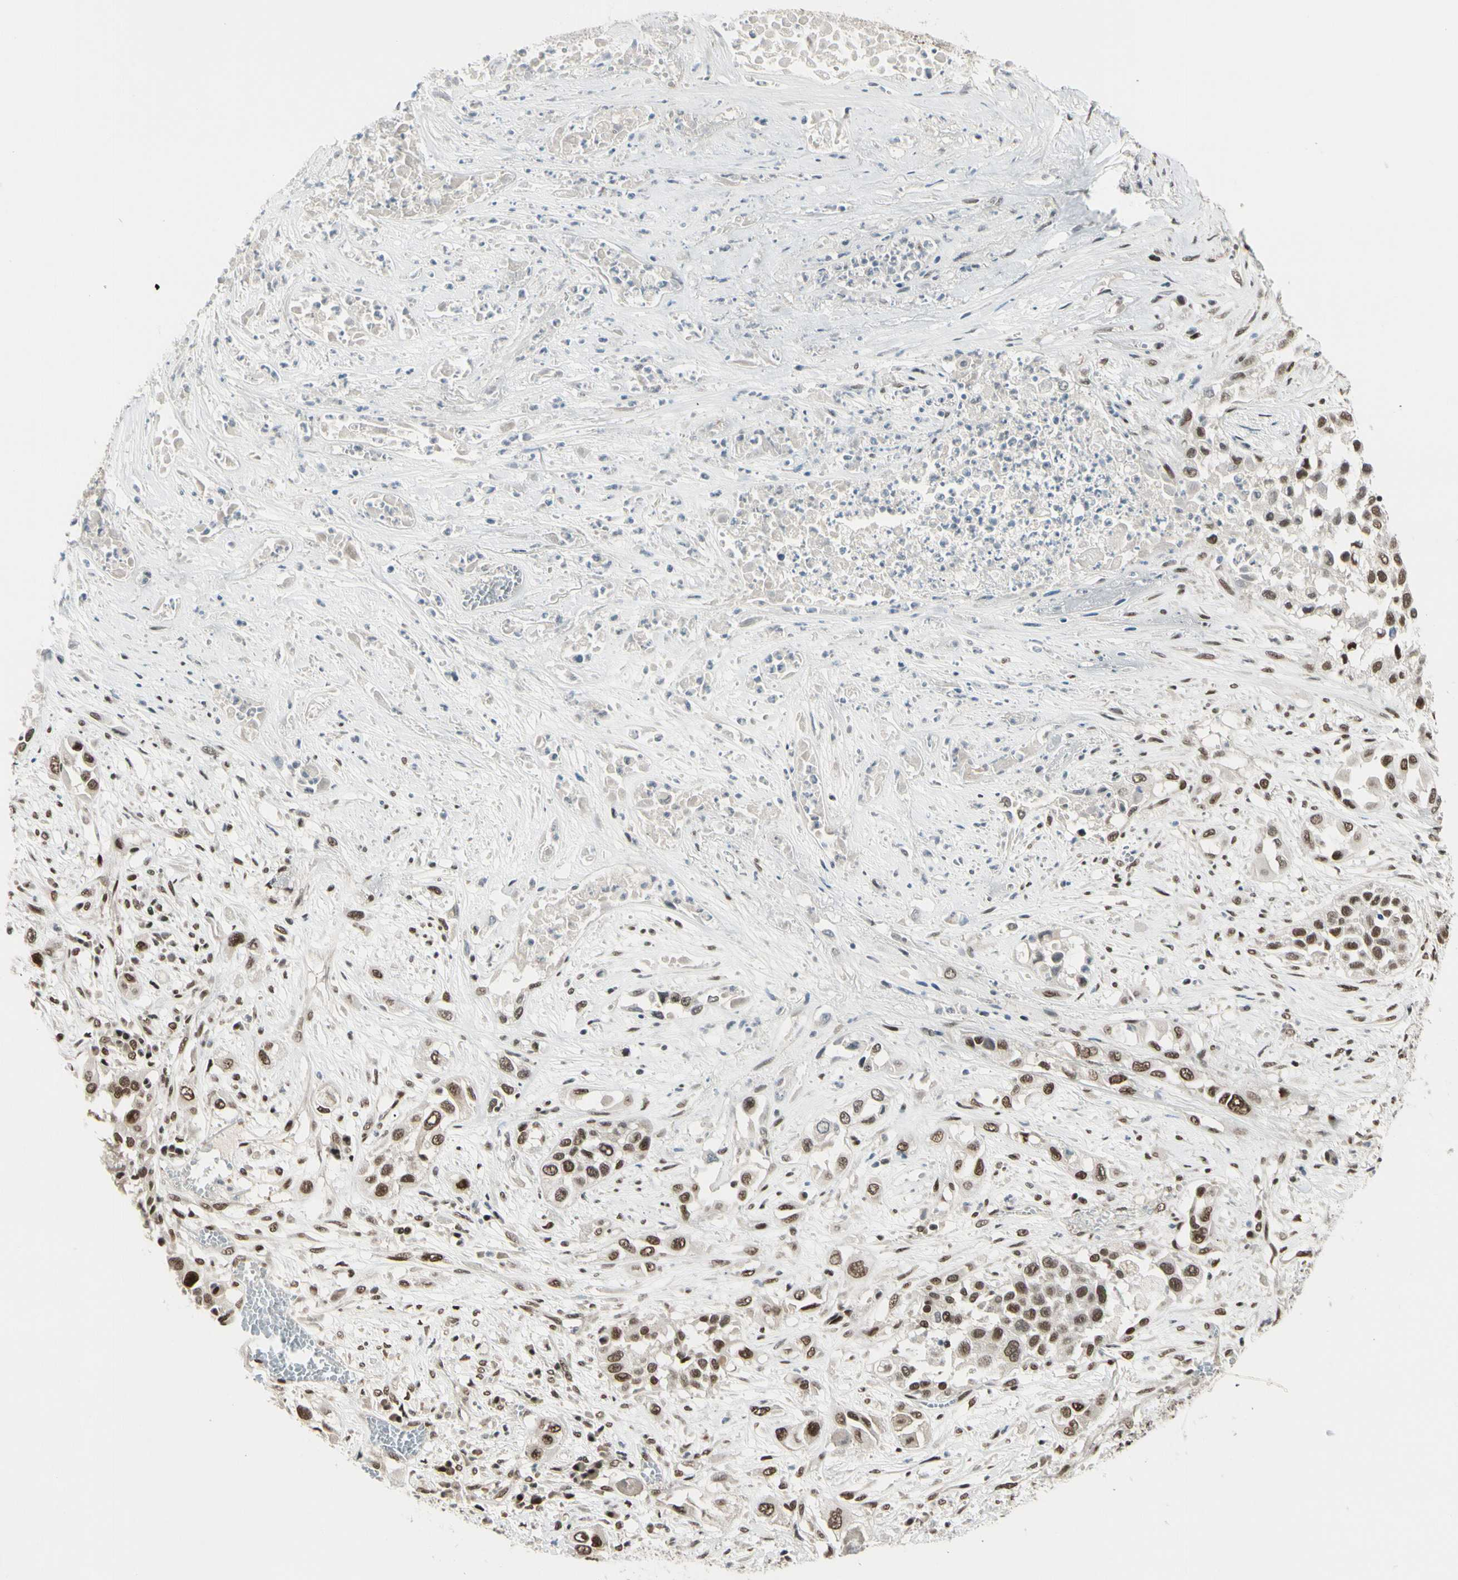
{"staining": {"intensity": "moderate", "quantity": ">75%", "location": "nuclear"}, "tissue": "lung cancer", "cell_type": "Tumor cells", "image_type": "cancer", "snomed": [{"axis": "morphology", "description": "Squamous cell carcinoma, NOS"}, {"axis": "topography", "description": "Lung"}], "caption": "An immunohistochemistry photomicrograph of neoplastic tissue is shown. Protein staining in brown shows moderate nuclear positivity in lung cancer within tumor cells.", "gene": "CHAMP1", "patient": {"sex": "male", "age": 71}}